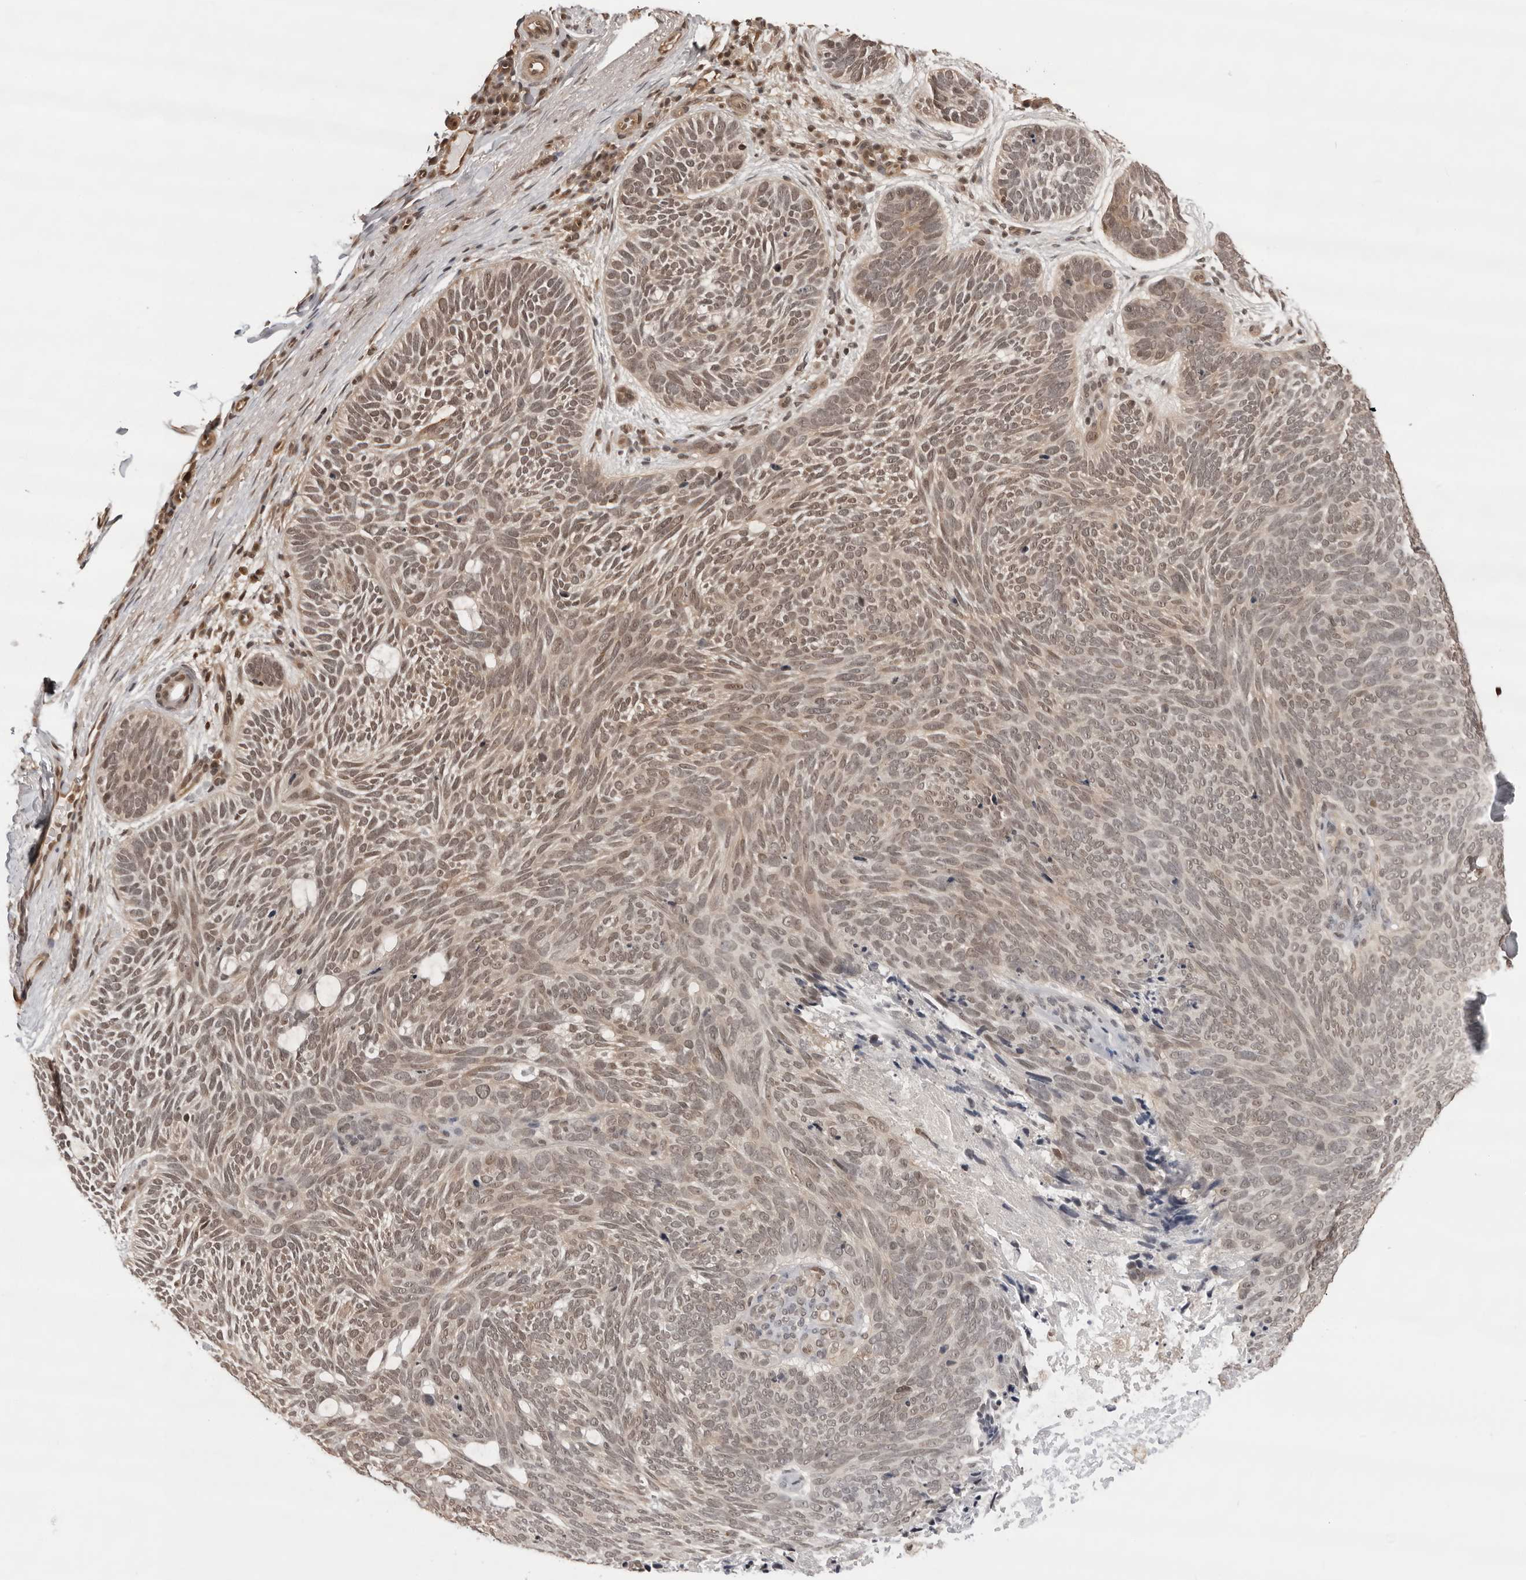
{"staining": {"intensity": "weak", "quantity": "25%-75%", "location": "nuclear"}, "tissue": "skin cancer", "cell_type": "Tumor cells", "image_type": "cancer", "snomed": [{"axis": "morphology", "description": "Basal cell carcinoma"}, {"axis": "topography", "description": "Skin"}], "caption": "Human skin basal cell carcinoma stained with a protein marker displays weak staining in tumor cells.", "gene": "SDE2", "patient": {"sex": "female", "age": 85}}